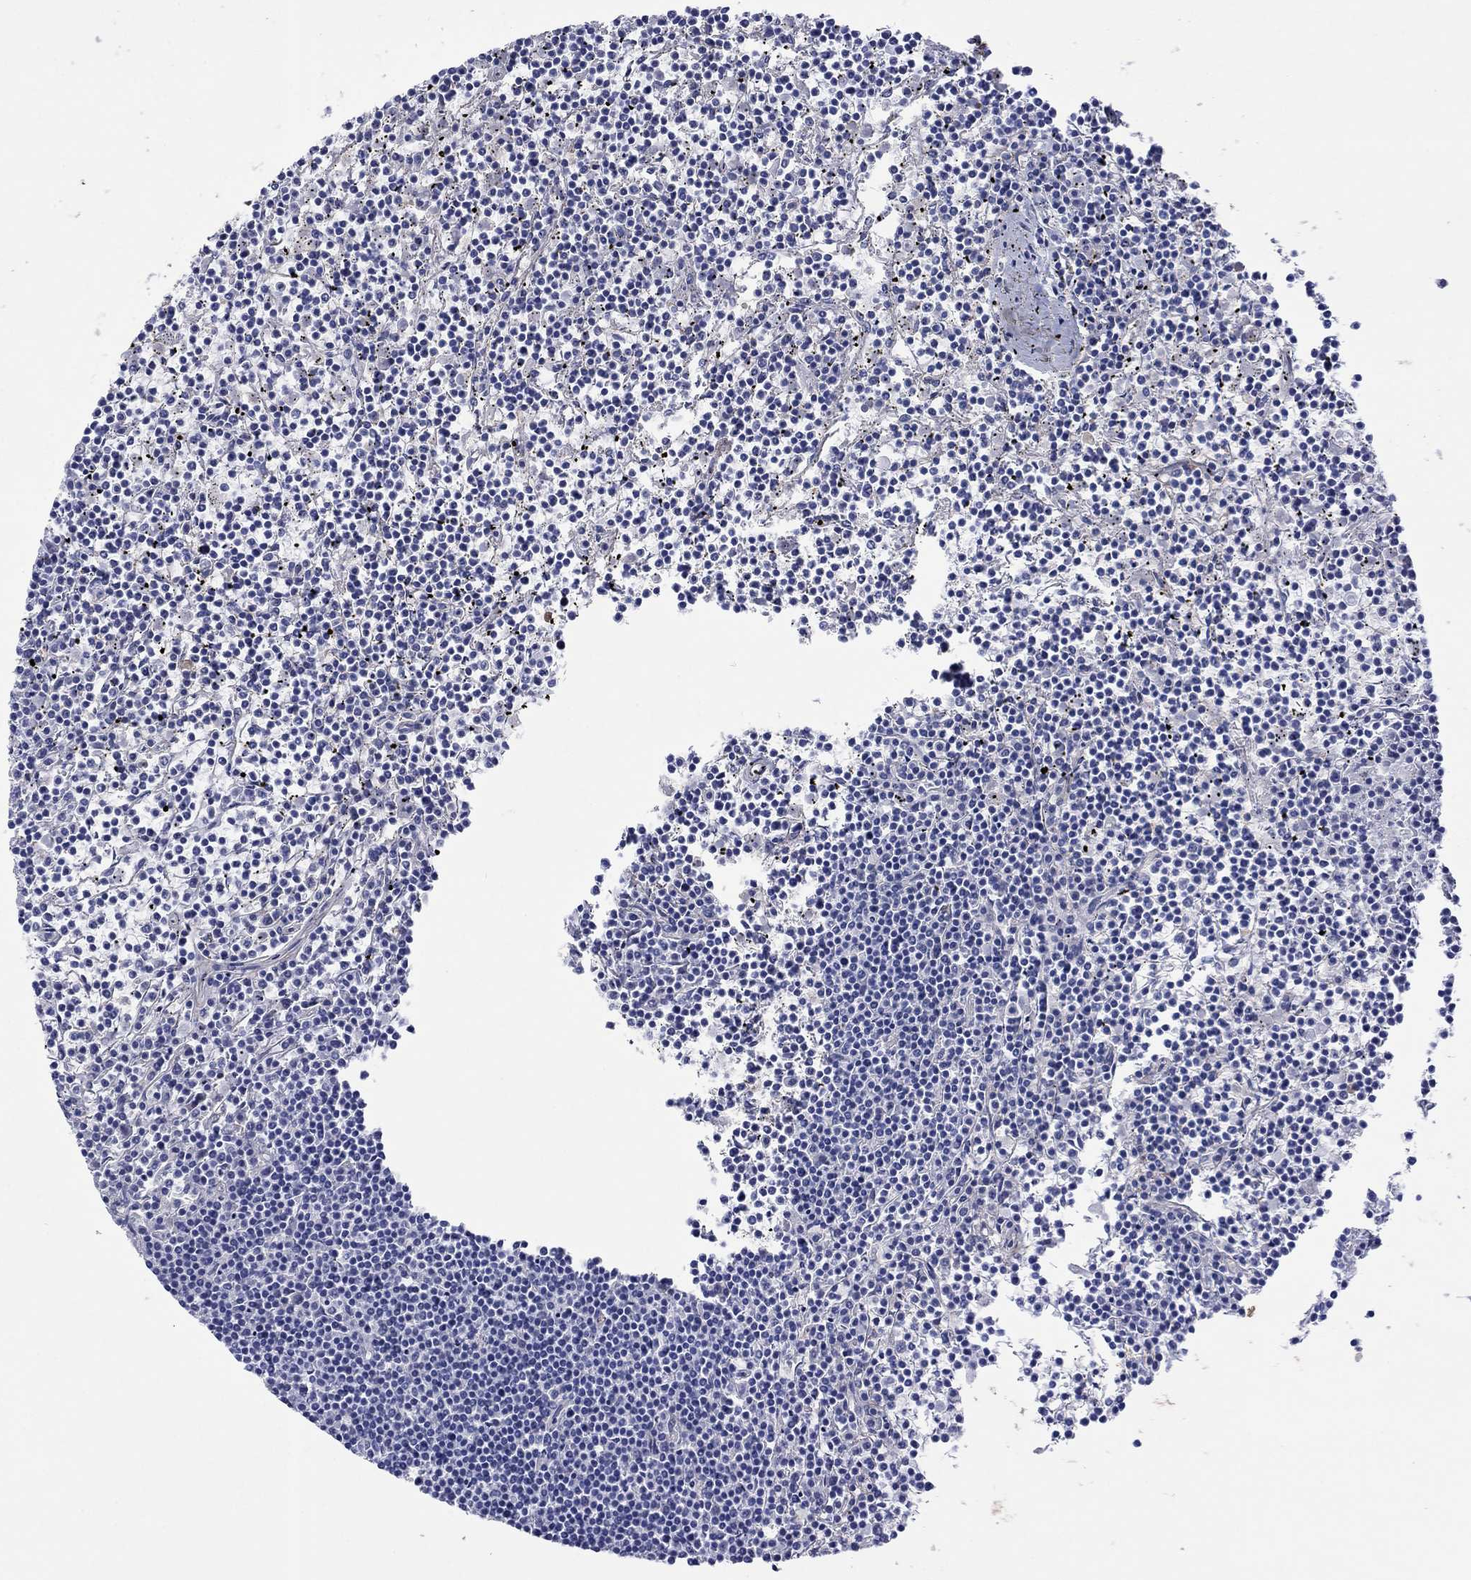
{"staining": {"intensity": "negative", "quantity": "none", "location": "none"}, "tissue": "lymphoma", "cell_type": "Tumor cells", "image_type": "cancer", "snomed": [{"axis": "morphology", "description": "Malignant lymphoma, non-Hodgkin's type, Low grade"}, {"axis": "topography", "description": "Spleen"}], "caption": "Immunohistochemical staining of low-grade malignant lymphoma, non-Hodgkin's type demonstrates no significant positivity in tumor cells.", "gene": "TPRN", "patient": {"sex": "female", "age": 19}}